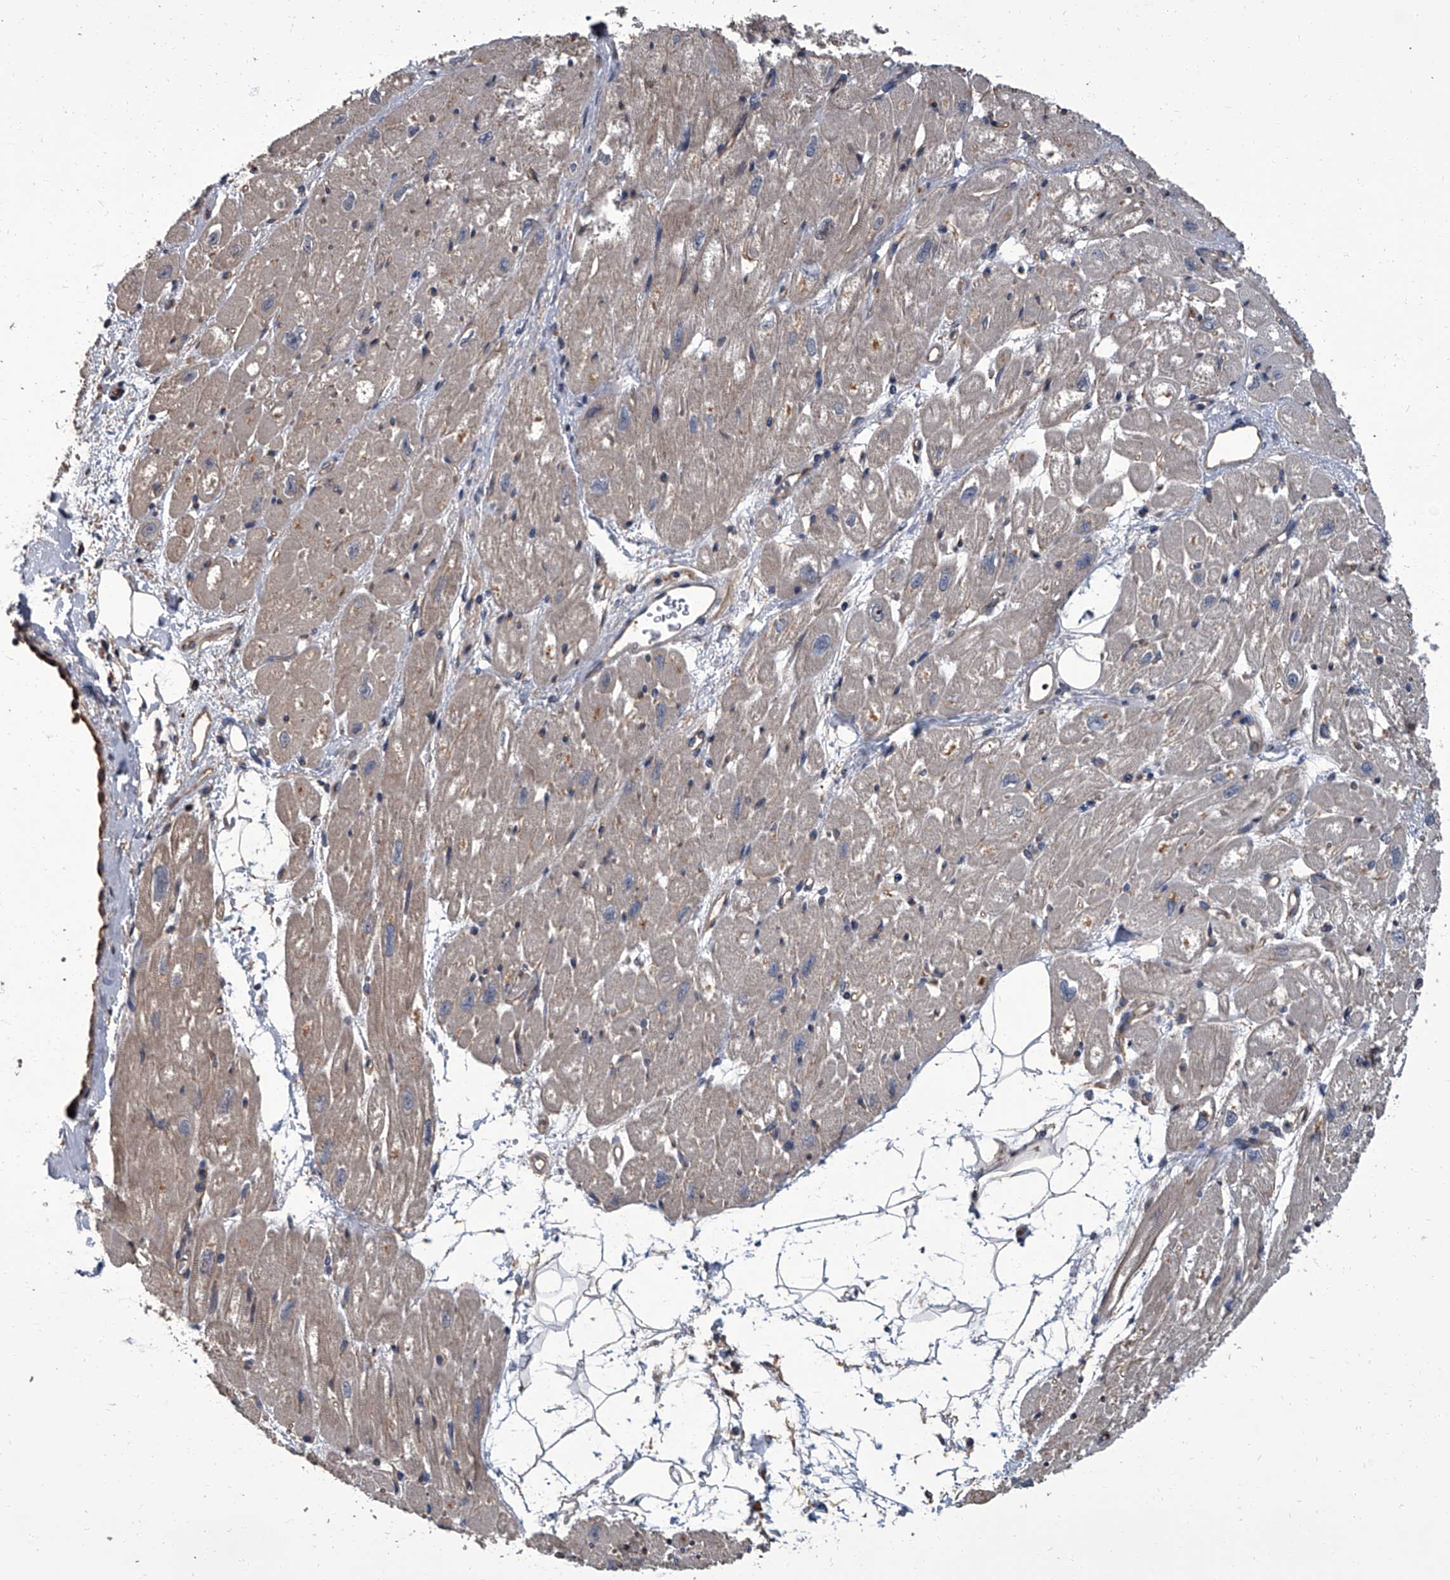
{"staining": {"intensity": "moderate", "quantity": "<25%", "location": "cytoplasmic/membranous"}, "tissue": "heart muscle", "cell_type": "Cardiomyocytes", "image_type": "normal", "snomed": [{"axis": "morphology", "description": "Normal tissue, NOS"}, {"axis": "topography", "description": "Heart"}], "caption": "Protein analysis of unremarkable heart muscle reveals moderate cytoplasmic/membranous positivity in approximately <25% of cardiomyocytes. (IHC, brightfield microscopy, high magnification).", "gene": "SIRT4", "patient": {"sex": "male", "age": 50}}